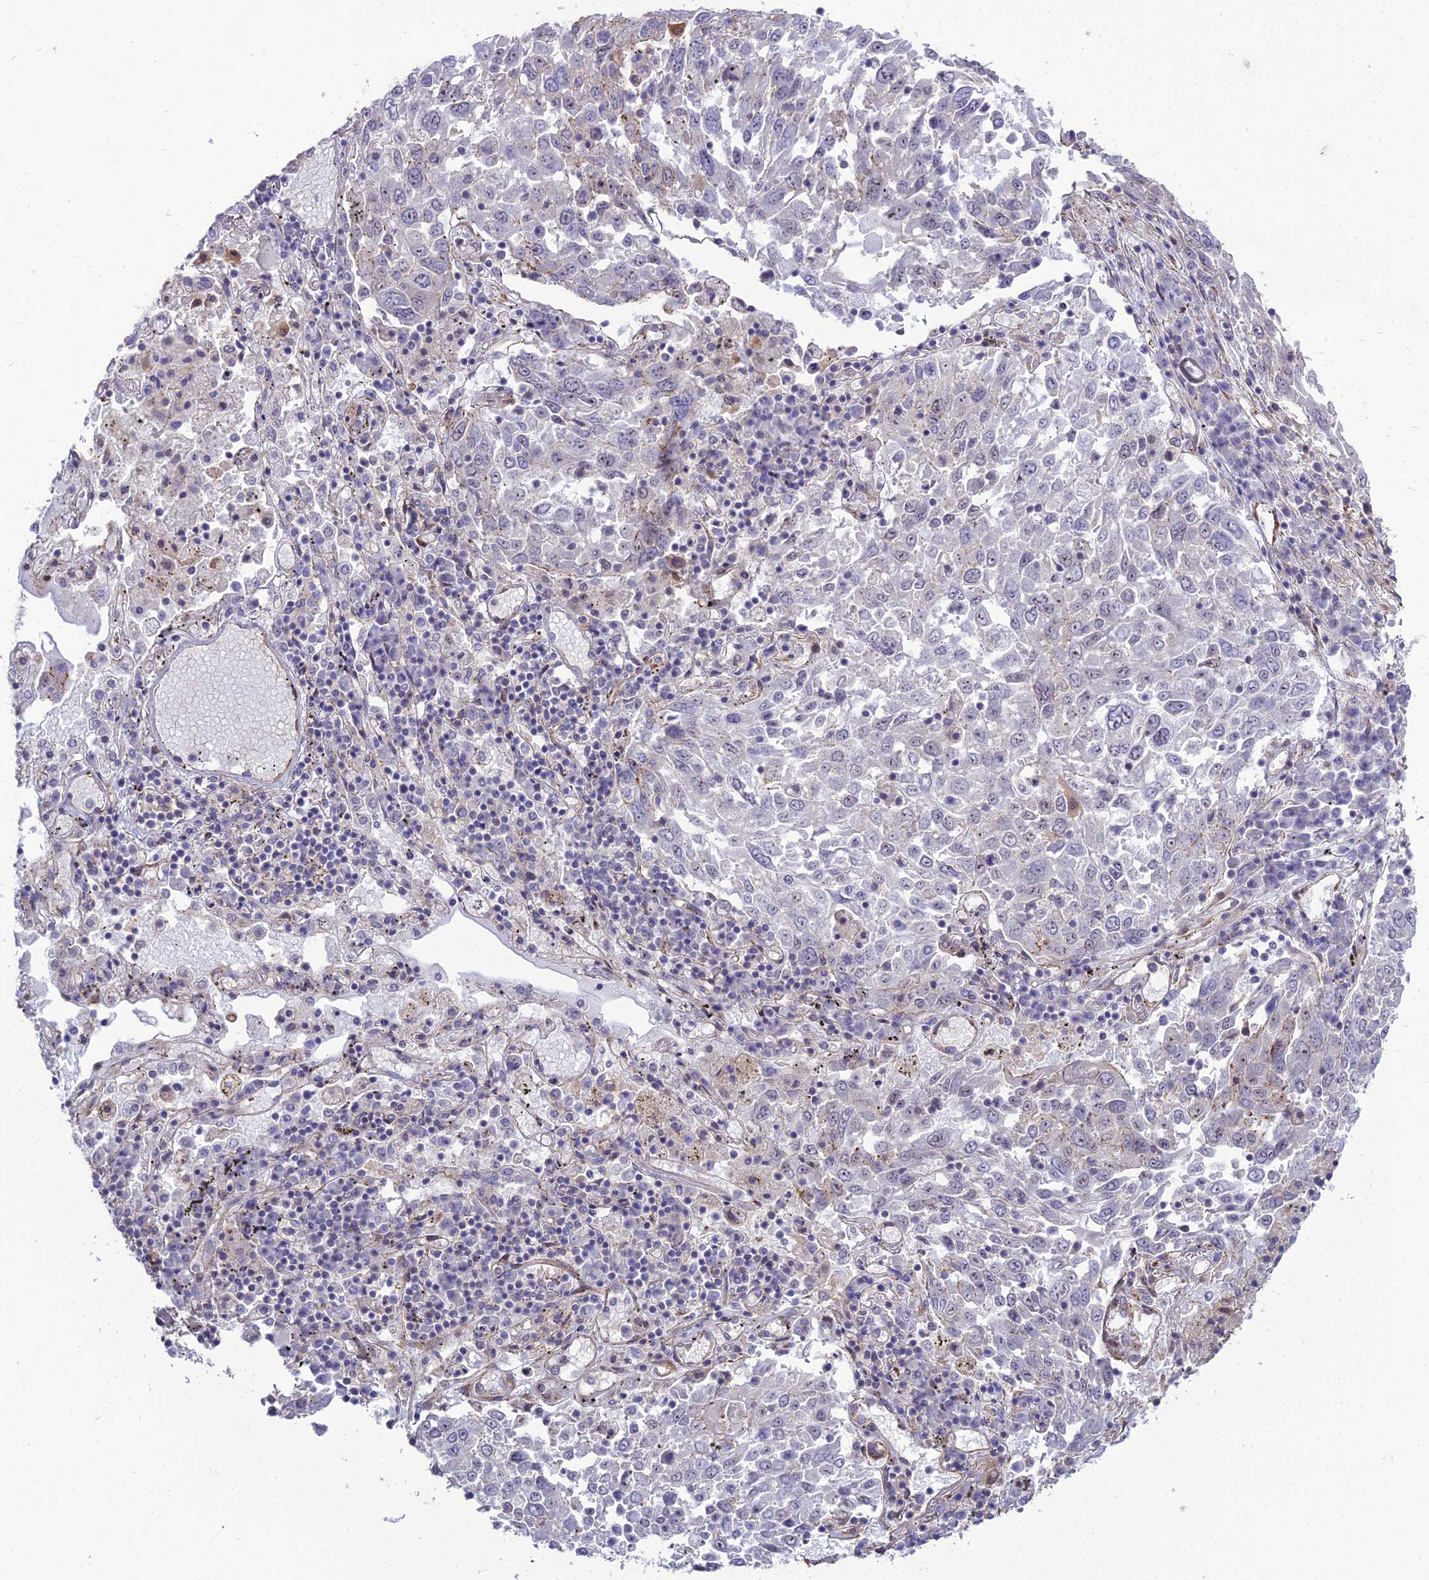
{"staining": {"intensity": "negative", "quantity": "none", "location": "none"}, "tissue": "lung cancer", "cell_type": "Tumor cells", "image_type": "cancer", "snomed": [{"axis": "morphology", "description": "Squamous cell carcinoma, NOS"}, {"axis": "topography", "description": "Lung"}], "caption": "Immunohistochemical staining of lung squamous cell carcinoma demonstrates no significant positivity in tumor cells. (Brightfield microscopy of DAB (3,3'-diaminobenzidine) immunohistochemistry (IHC) at high magnification).", "gene": "TSPYL2", "patient": {"sex": "male", "age": 65}}